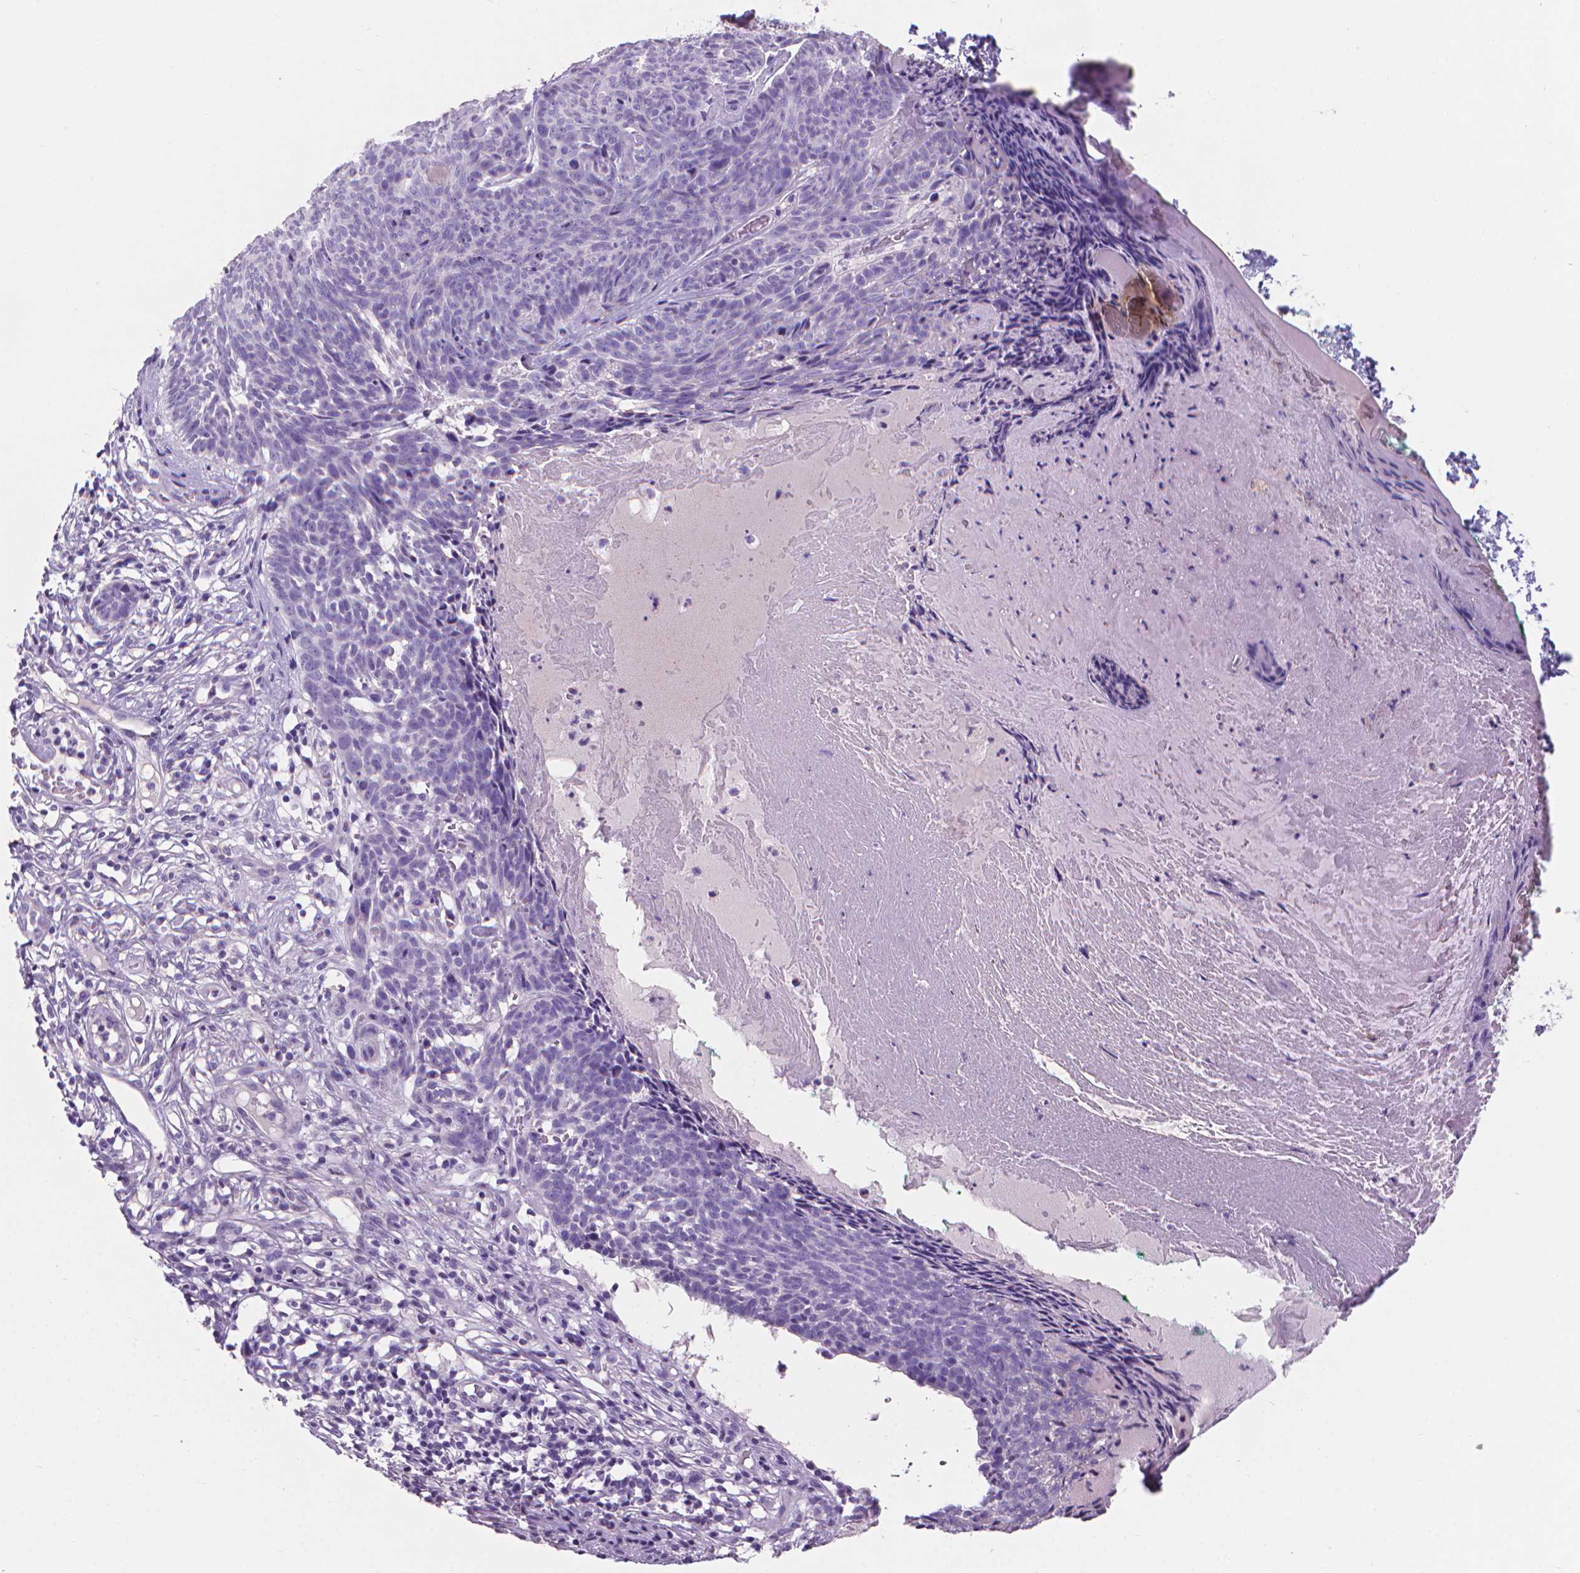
{"staining": {"intensity": "negative", "quantity": "none", "location": "none"}, "tissue": "skin cancer", "cell_type": "Tumor cells", "image_type": "cancer", "snomed": [{"axis": "morphology", "description": "Basal cell carcinoma"}, {"axis": "topography", "description": "Skin"}], "caption": "DAB immunohistochemical staining of skin cancer demonstrates no significant positivity in tumor cells.", "gene": "XPNPEP2", "patient": {"sex": "male", "age": 85}}